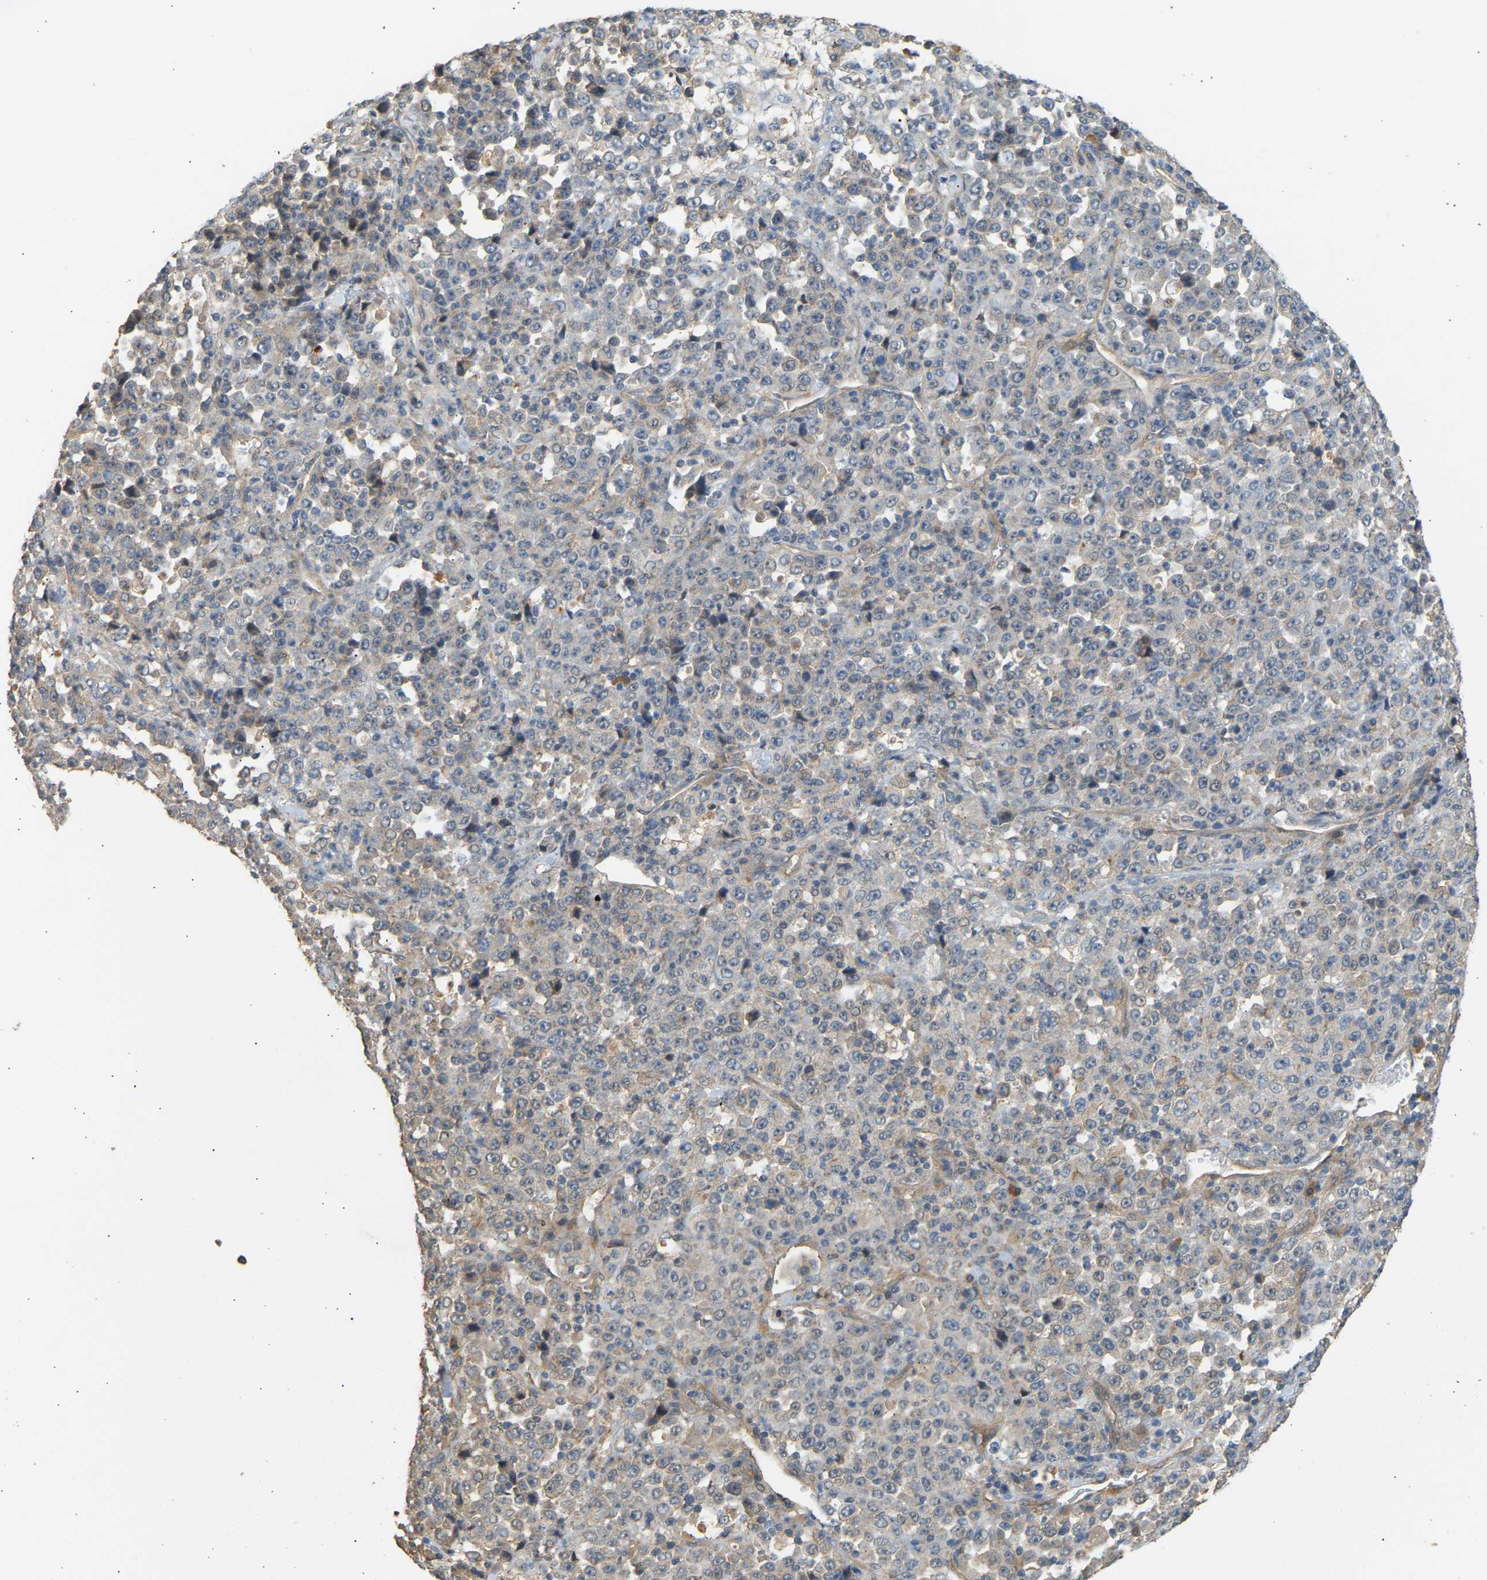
{"staining": {"intensity": "weak", "quantity": "<25%", "location": "cytoplasmic/membranous"}, "tissue": "stomach cancer", "cell_type": "Tumor cells", "image_type": "cancer", "snomed": [{"axis": "morphology", "description": "Normal tissue, NOS"}, {"axis": "morphology", "description": "Adenocarcinoma, NOS"}, {"axis": "topography", "description": "Stomach, upper"}, {"axis": "topography", "description": "Stomach"}], "caption": "This histopathology image is of stomach cancer stained with immunohistochemistry (IHC) to label a protein in brown with the nuclei are counter-stained blue. There is no positivity in tumor cells.", "gene": "RGL1", "patient": {"sex": "male", "age": 59}}